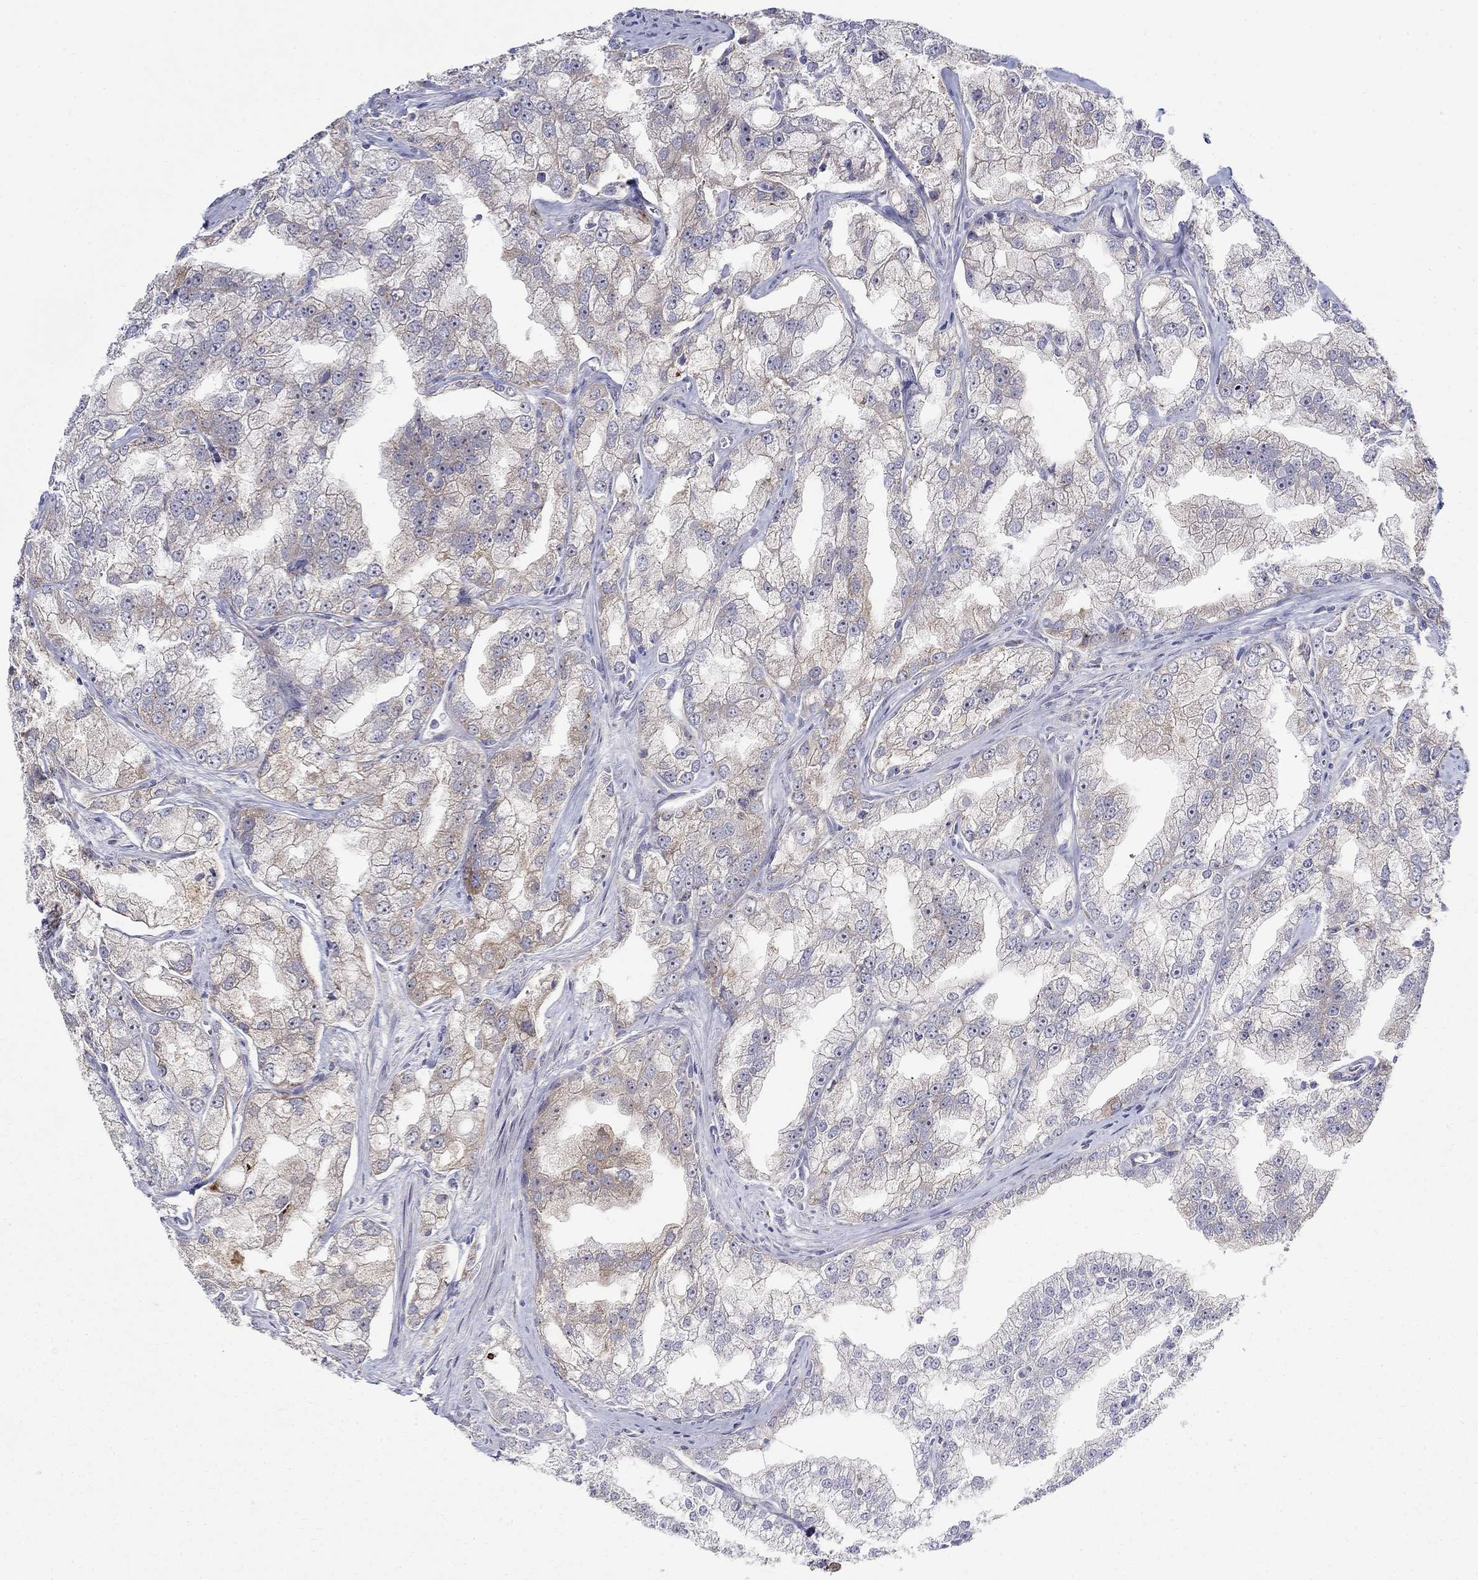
{"staining": {"intensity": "weak", "quantity": "25%-75%", "location": "cytoplasmic/membranous"}, "tissue": "prostate cancer", "cell_type": "Tumor cells", "image_type": "cancer", "snomed": [{"axis": "morphology", "description": "Adenocarcinoma, NOS"}, {"axis": "topography", "description": "Prostate"}], "caption": "Protein expression analysis of human prostate cancer reveals weak cytoplasmic/membranous positivity in approximately 25%-75% of tumor cells.", "gene": "QRFPR", "patient": {"sex": "male", "age": 70}}